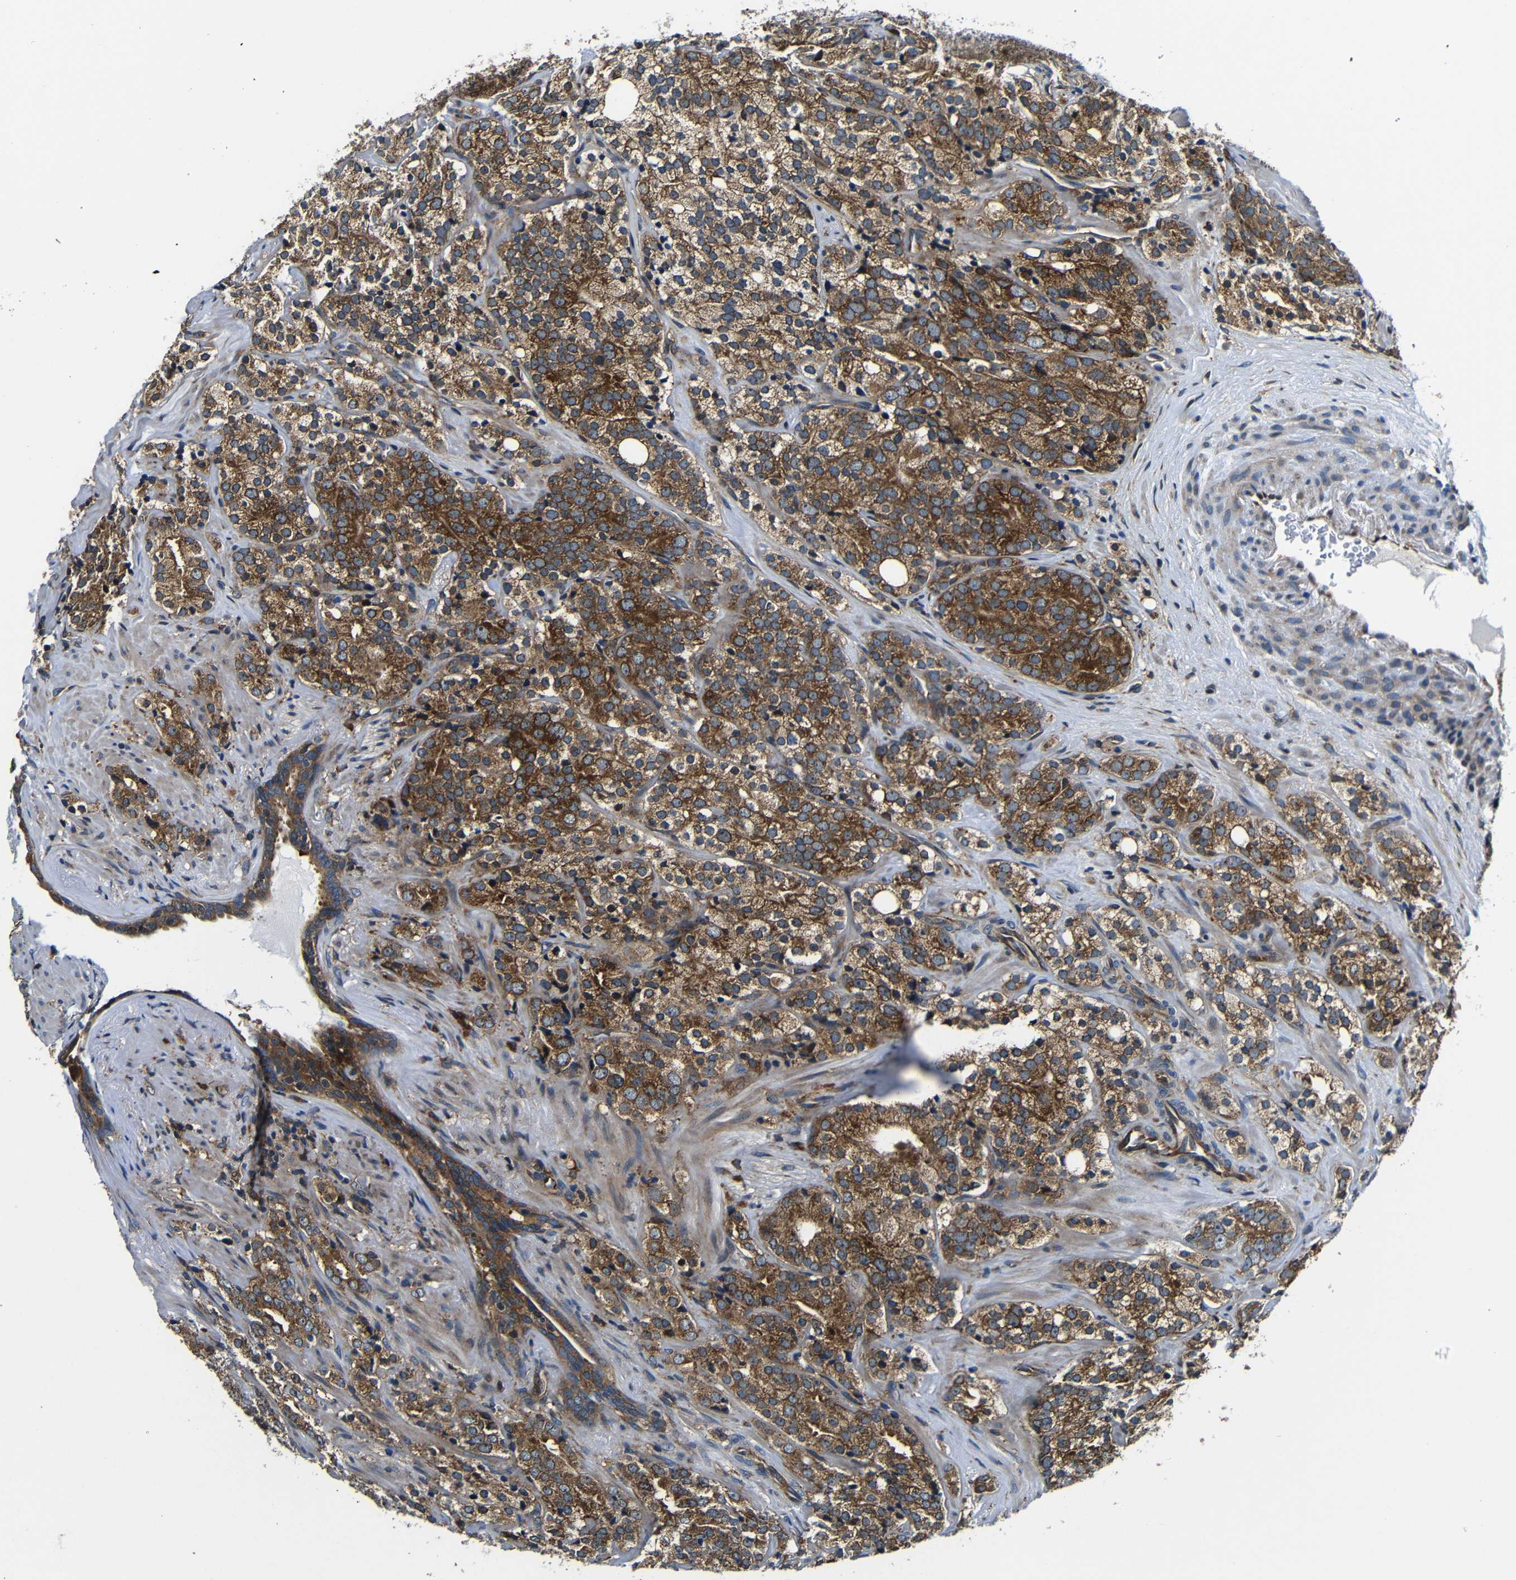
{"staining": {"intensity": "moderate", "quantity": ">75%", "location": "cytoplasmic/membranous"}, "tissue": "prostate cancer", "cell_type": "Tumor cells", "image_type": "cancer", "snomed": [{"axis": "morphology", "description": "Adenocarcinoma, High grade"}, {"axis": "topography", "description": "Prostate"}], "caption": "There is medium levels of moderate cytoplasmic/membranous positivity in tumor cells of prostate adenocarcinoma (high-grade), as demonstrated by immunohistochemical staining (brown color).", "gene": "ABCE1", "patient": {"sex": "male", "age": 71}}